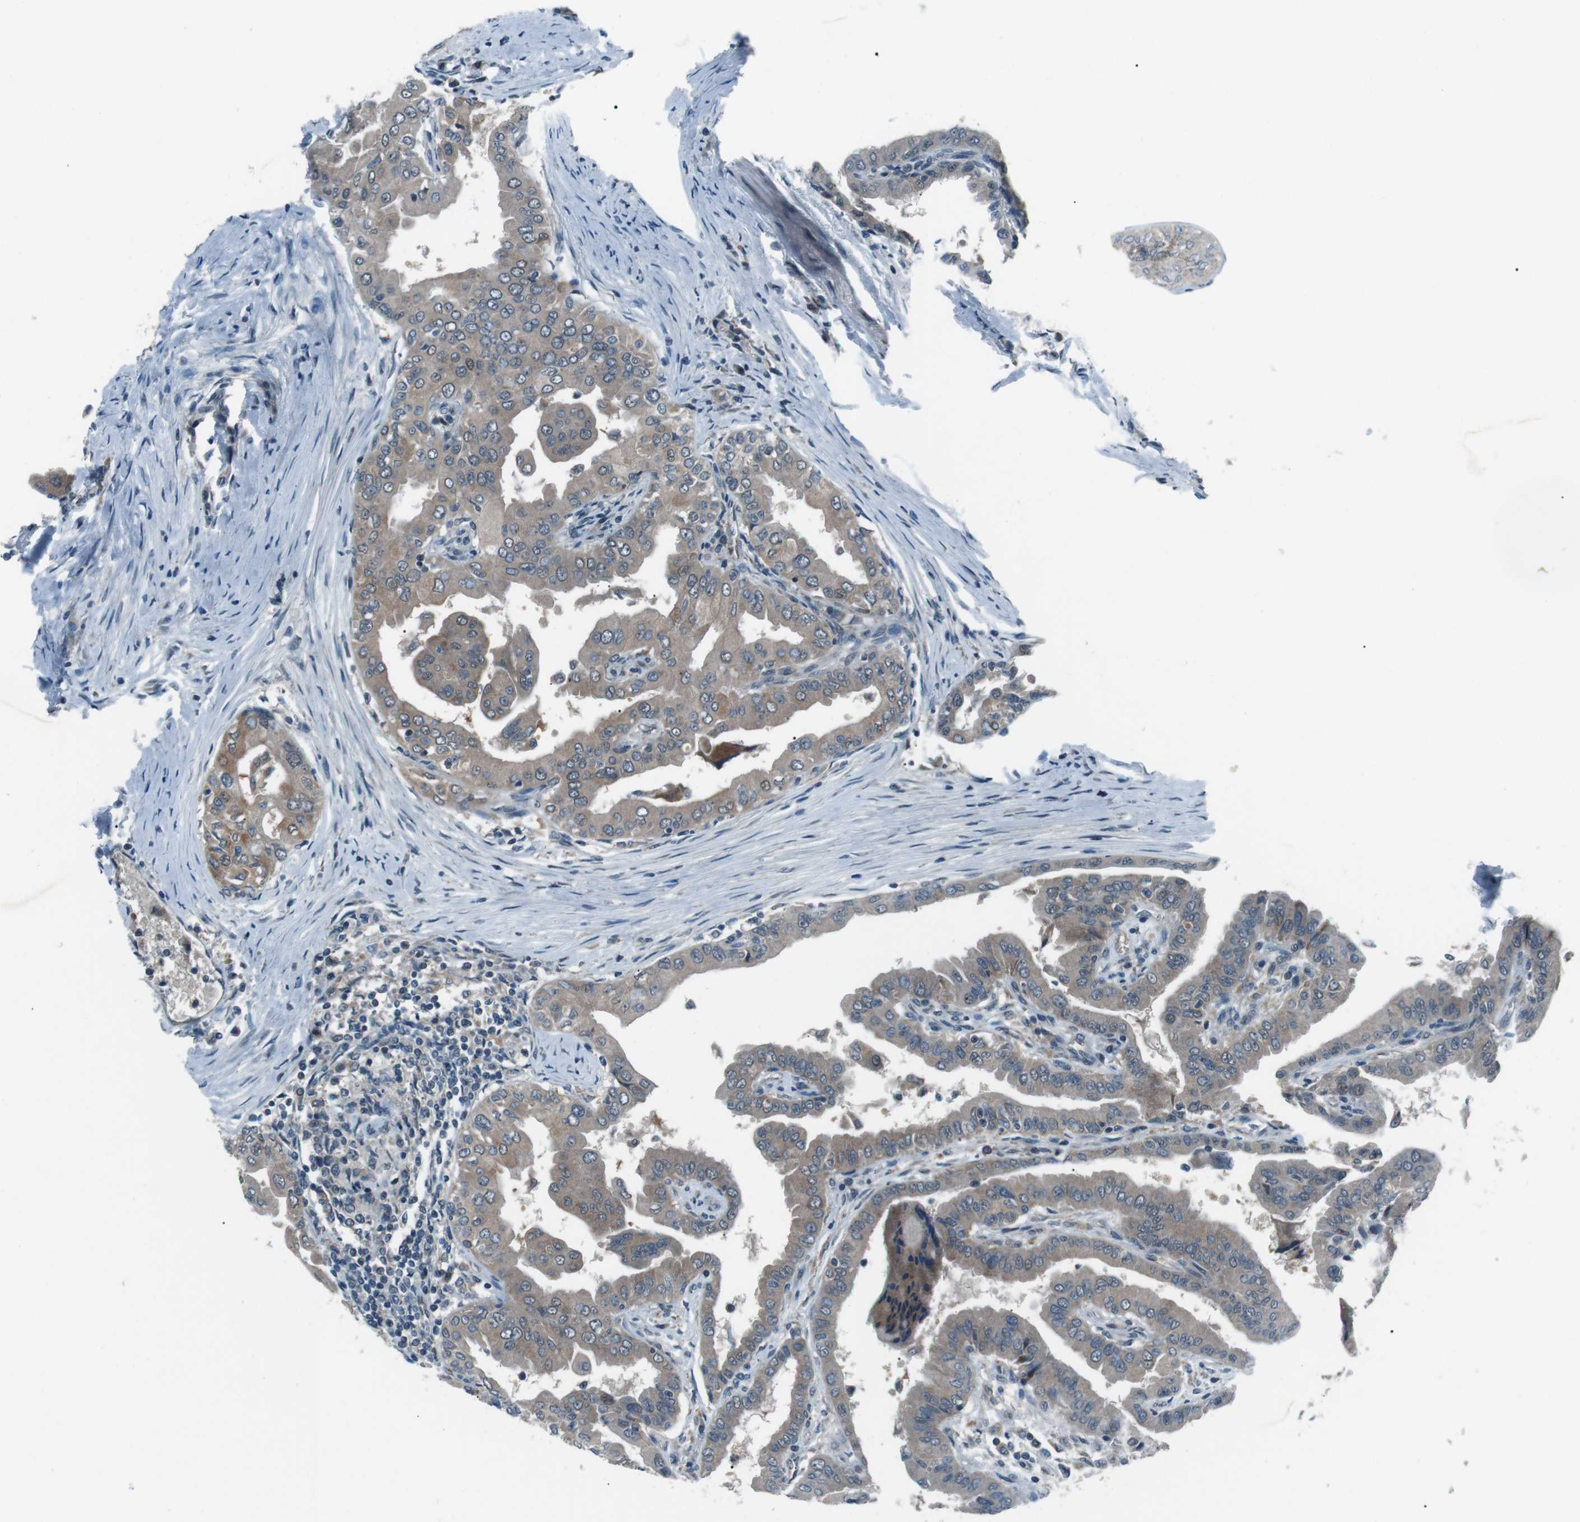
{"staining": {"intensity": "weak", "quantity": ">75%", "location": "cytoplasmic/membranous"}, "tissue": "thyroid cancer", "cell_type": "Tumor cells", "image_type": "cancer", "snomed": [{"axis": "morphology", "description": "Papillary adenocarcinoma, NOS"}, {"axis": "topography", "description": "Thyroid gland"}], "caption": "Thyroid cancer (papillary adenocarcinoma) stained with a brown dye exhibits weak cytoplasmic/membranous positive staining in about >75% of tumor cells.", "gene": "LRIG2", "patient": {"sex": "male", "age": 33}}